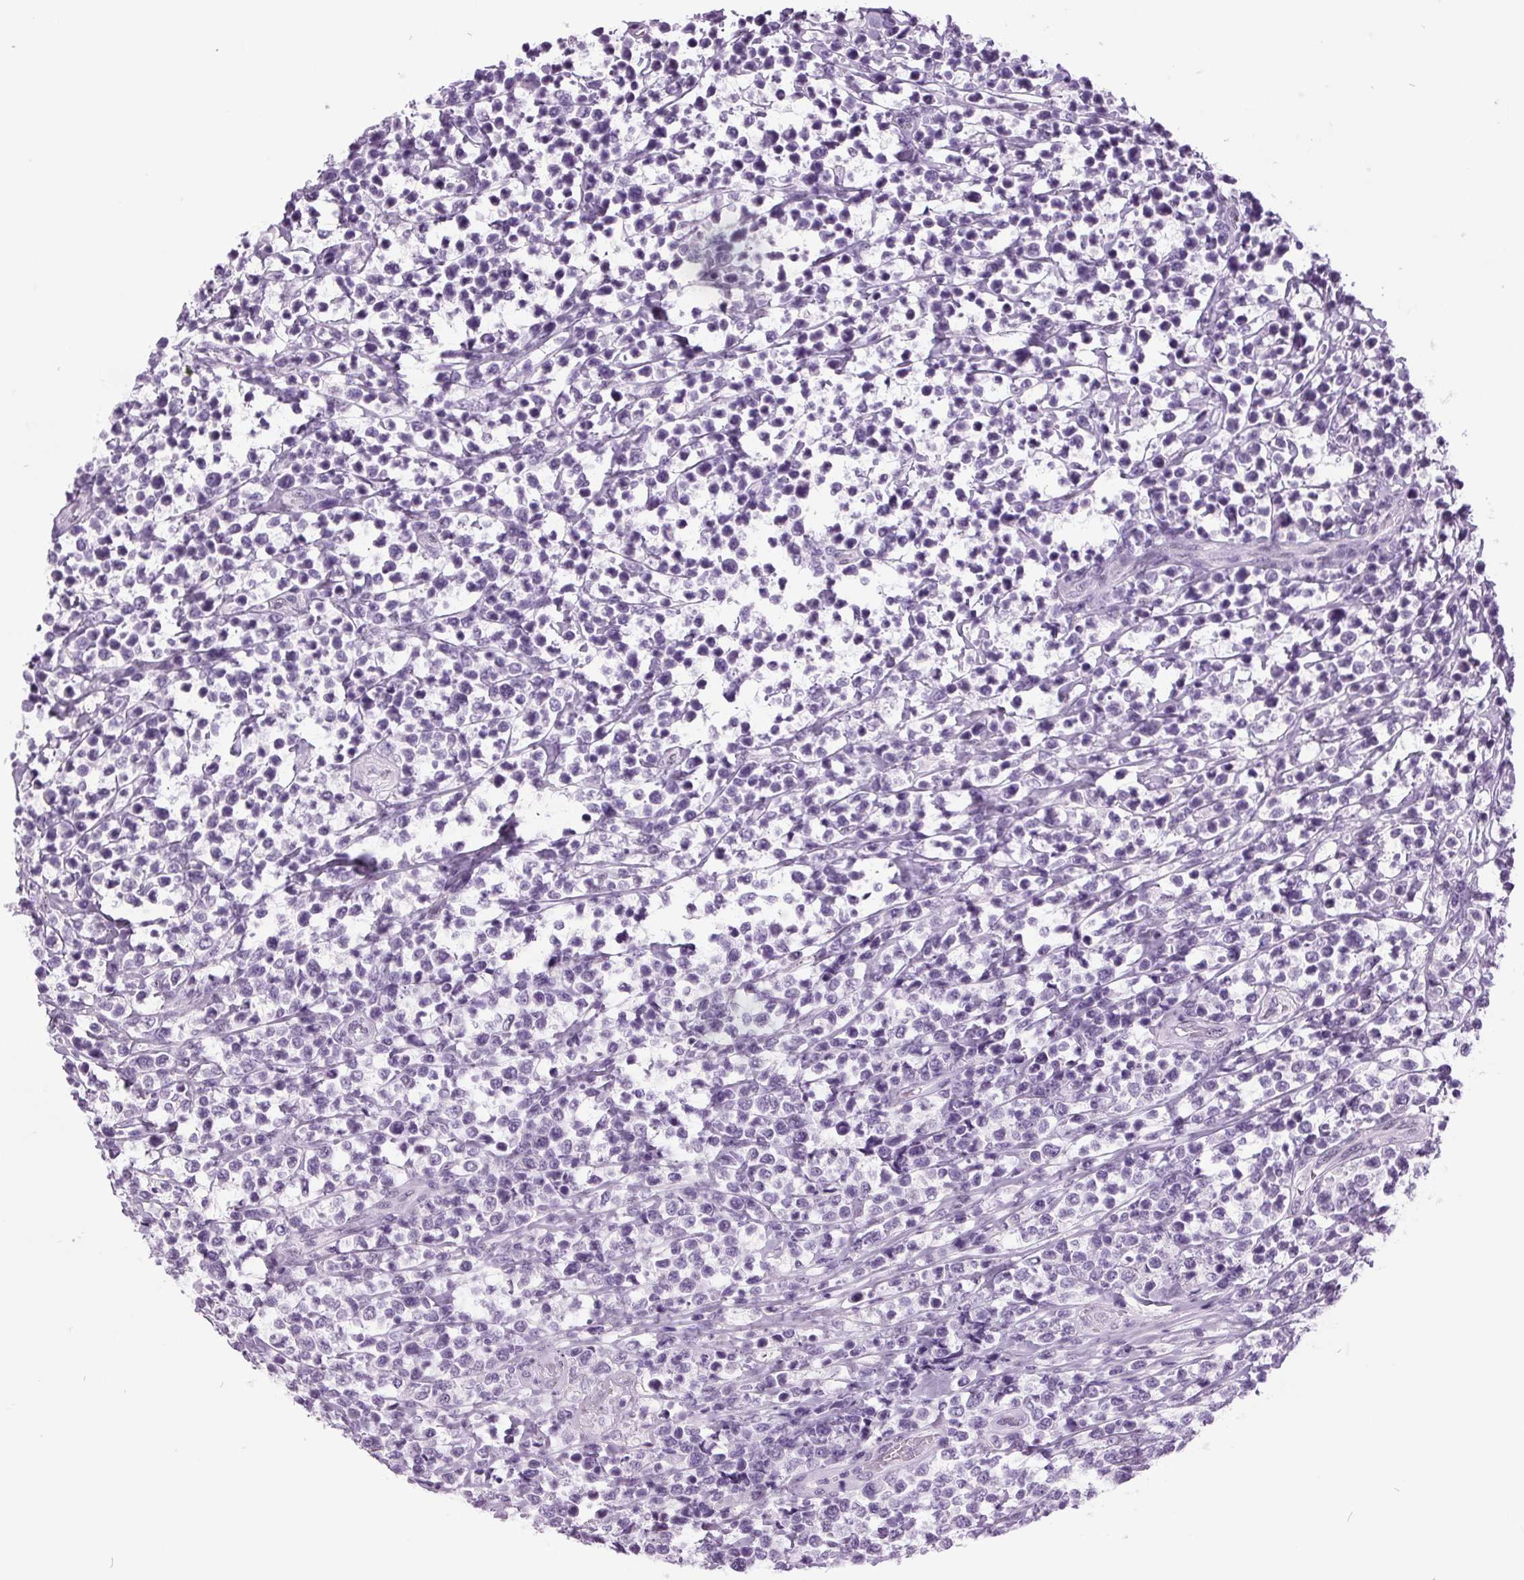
{"staining": {"intensity": "negative", "quantity": "none", "location": "none"}, "tissue": "lymphoma", "cell_type": "Tumor cells", "image_type": "cancer", "snomed": [{"axis": "morphology", "description": "Malignant lymphoma, non-Hodgkin's type, High grade"}, {"axis": "topography", "description": "Soft tissue"}], "caption": "This is an IHC histopathology image of human lymphoma. There is no staining in tumor cells.", "gene": "ODAD2", "patient": {"sex": "female", "age": 56}}